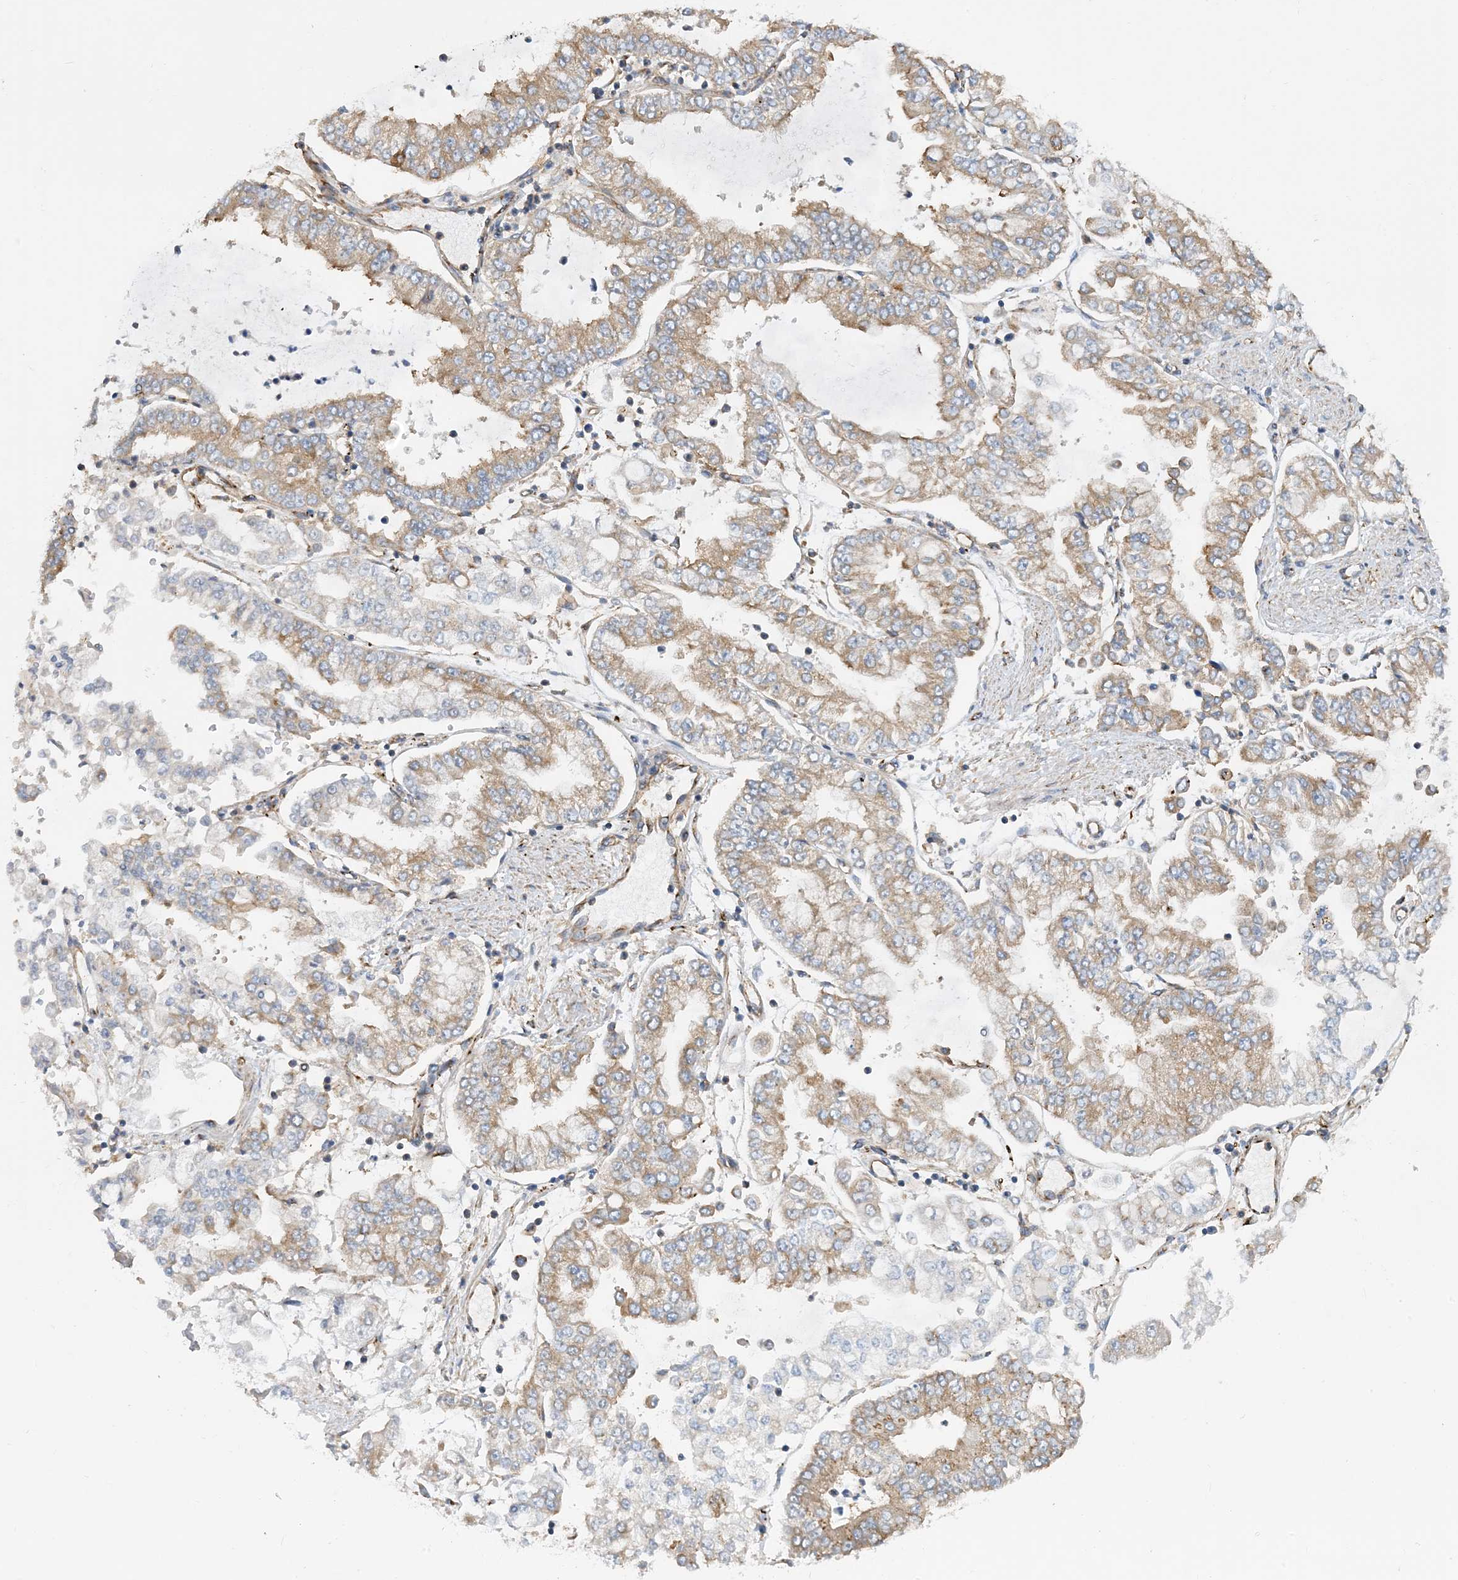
{"staining": {"intensity": "moderate", "quantity": ">75%", "location": "cytoplasmic/membranous"}, "tissue": "stomach cancer", "cell_type": "Tumor cells", "image_type": "cancer", "snomed": [{"axis": "morphology", "description": "Adenocarcinoma, NOS"}, {"axis": "topography", "description": "Stomach"}], "caption": "DAB (3,3'-diaminobenzidine) immunohistochemical staining of human stomach adenocarcinoma shows moderate cytoplasmic/membranous protein expression in approximately >75% of tumor cells. The staining was performed using DAB (3,3'-diaminobenzidine), with brown indicating positive protein expression. Nuclei are stained blue with hematoxylin.", "gene": "SIDT1", "patient": {"sex": "male", "age": 76}}